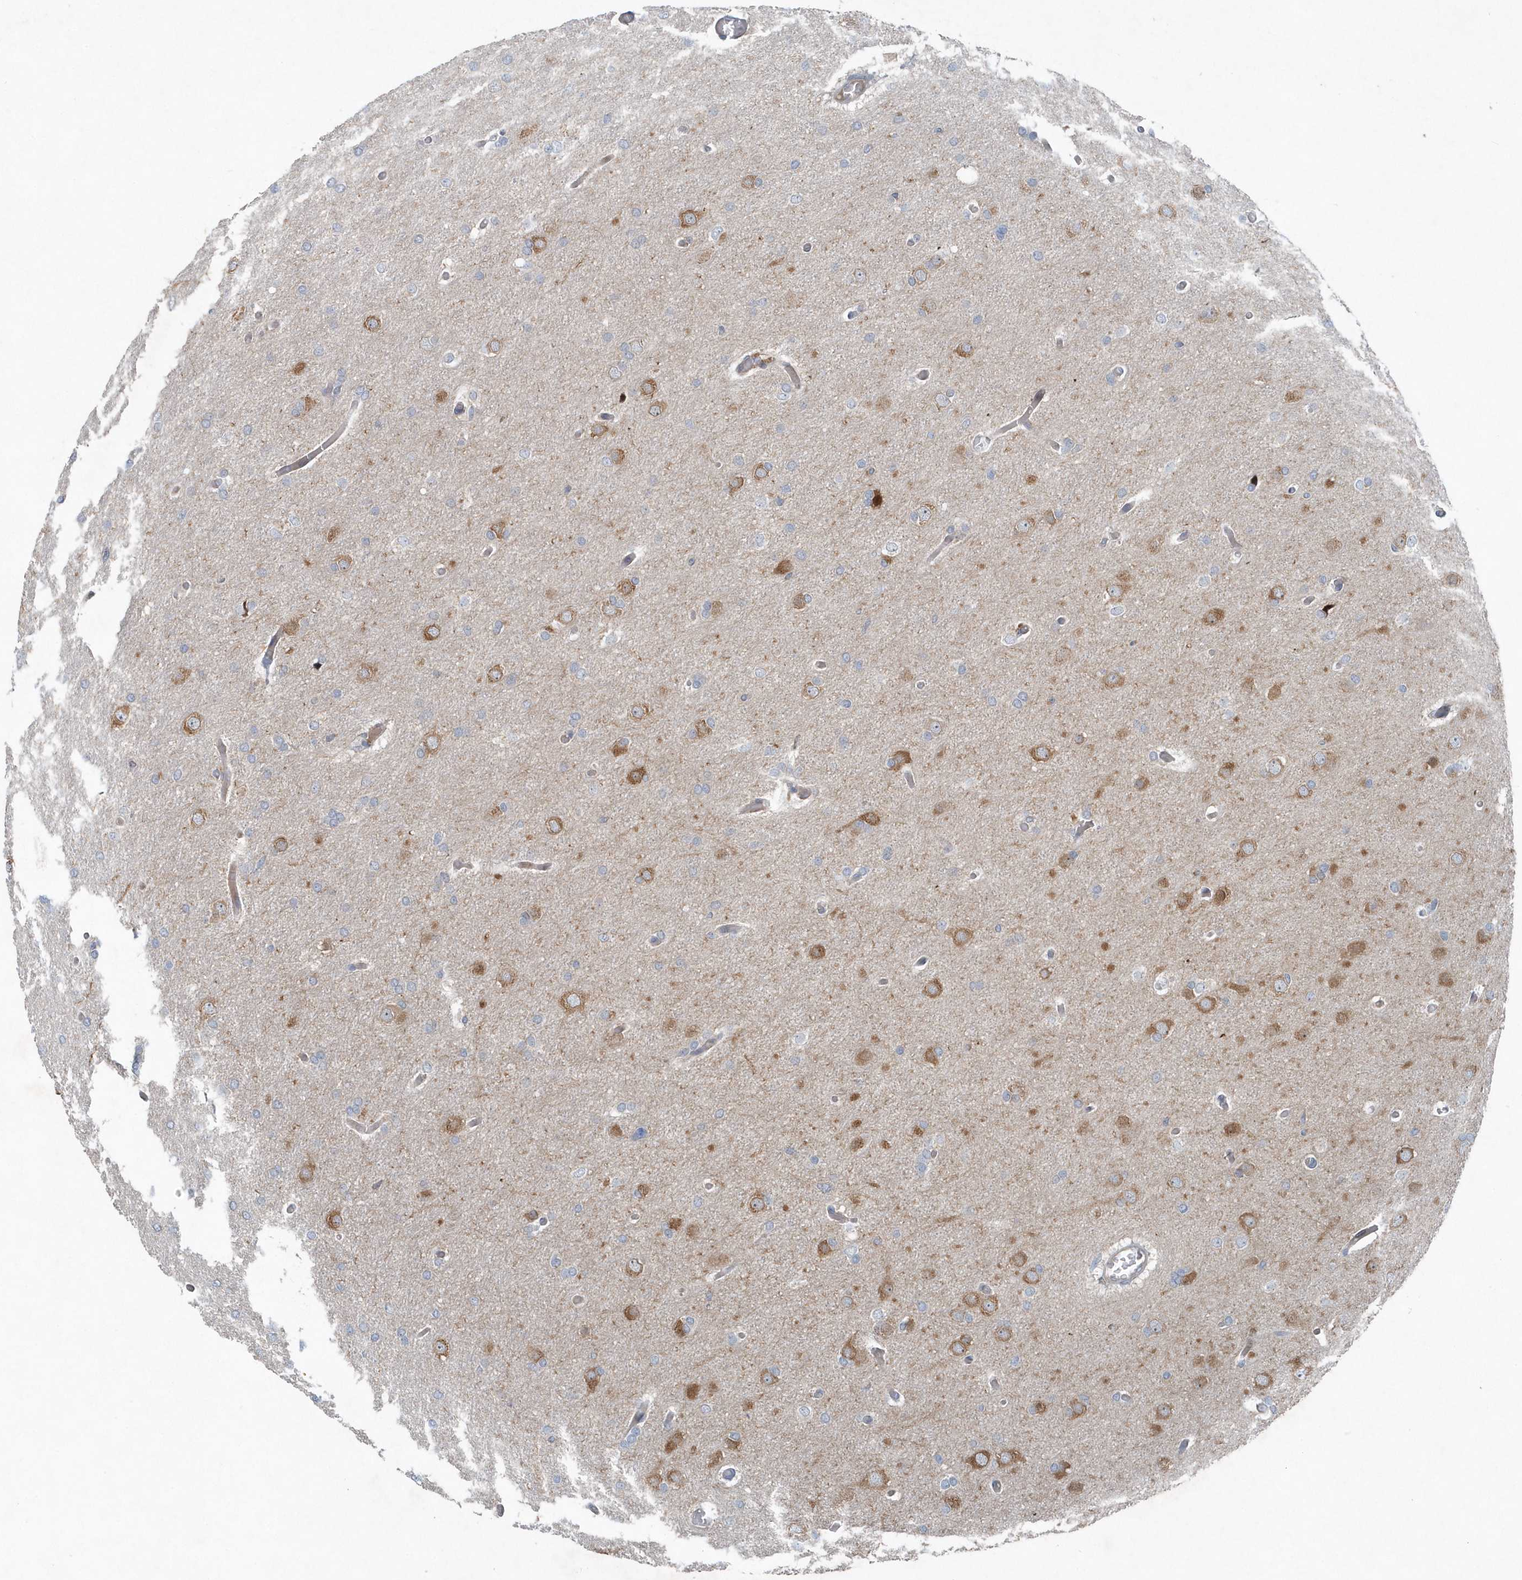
{"staining": {"intensity": "moderate", "quantity": "<25%", "location": "cytoplasmic/membranous"}, "tissue": "glioma", "cell_type": "Tumor cells", "image_type": "cancer", "snomed": [{"axis": "morphology", "description": "Glioma, malignant, High grade"}, {"axis": "topography", "description": "Cerebral cortex"}], "caption": "A high-resolution micrograph shows immunohistochemistry (IHC) staining of glioma, which demonstrates moderate cytoplasmic/membranous staining in approximately <25% of tumor cells. Immunohistochemistry stains the protein of interest in brown and the nuclei are stained blue.", "gene": "MCC", "patient": {"sex": "female", "age": 36}}